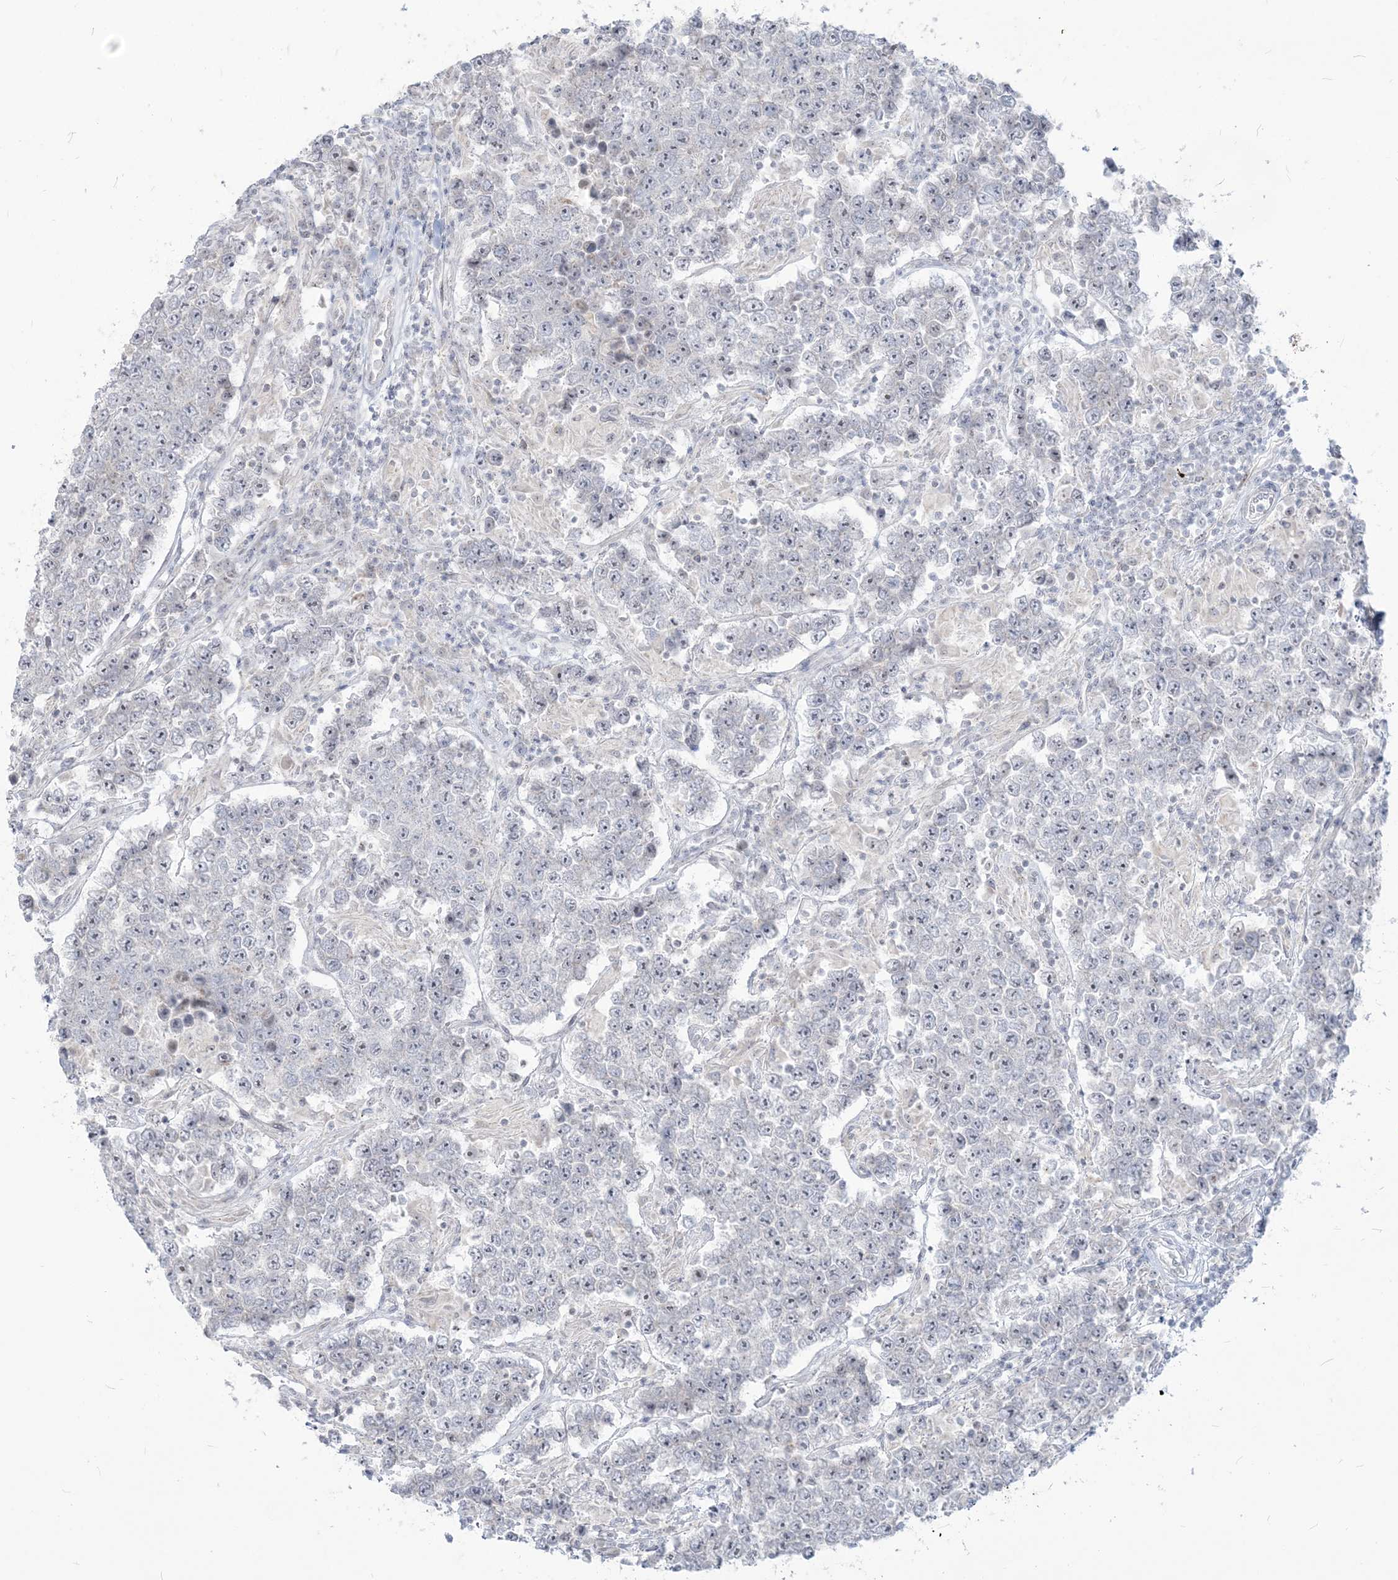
{"staining": {"intensity": "negative", "quantity": "none", "location": "none"}, "tissue": "testis cancer", "cell_type": "Tumor cells", "image_type": "cancer", "snomed": [{"axis": "morphology", "description": "Normal tissue, NOS"}, {"axis": "morphology", "description": "Urothelial carcinoma, High grade"}, {"axis": "morphology", "description": "Seminoma, NOS"}, {"axis": "morphology", "description": "Carcinoma, Embryonal, NOS"}, {"axis": "topography", "description": "Urinary bladder"}, {"axis": "topography", "description": "Testis"}], "caption": "Tumor cells are negative for brown protein staining in testis cancer (embryonal carcinoma).", "gene": "SDAD1", "patient": {"sex": "male", "age": 41}}